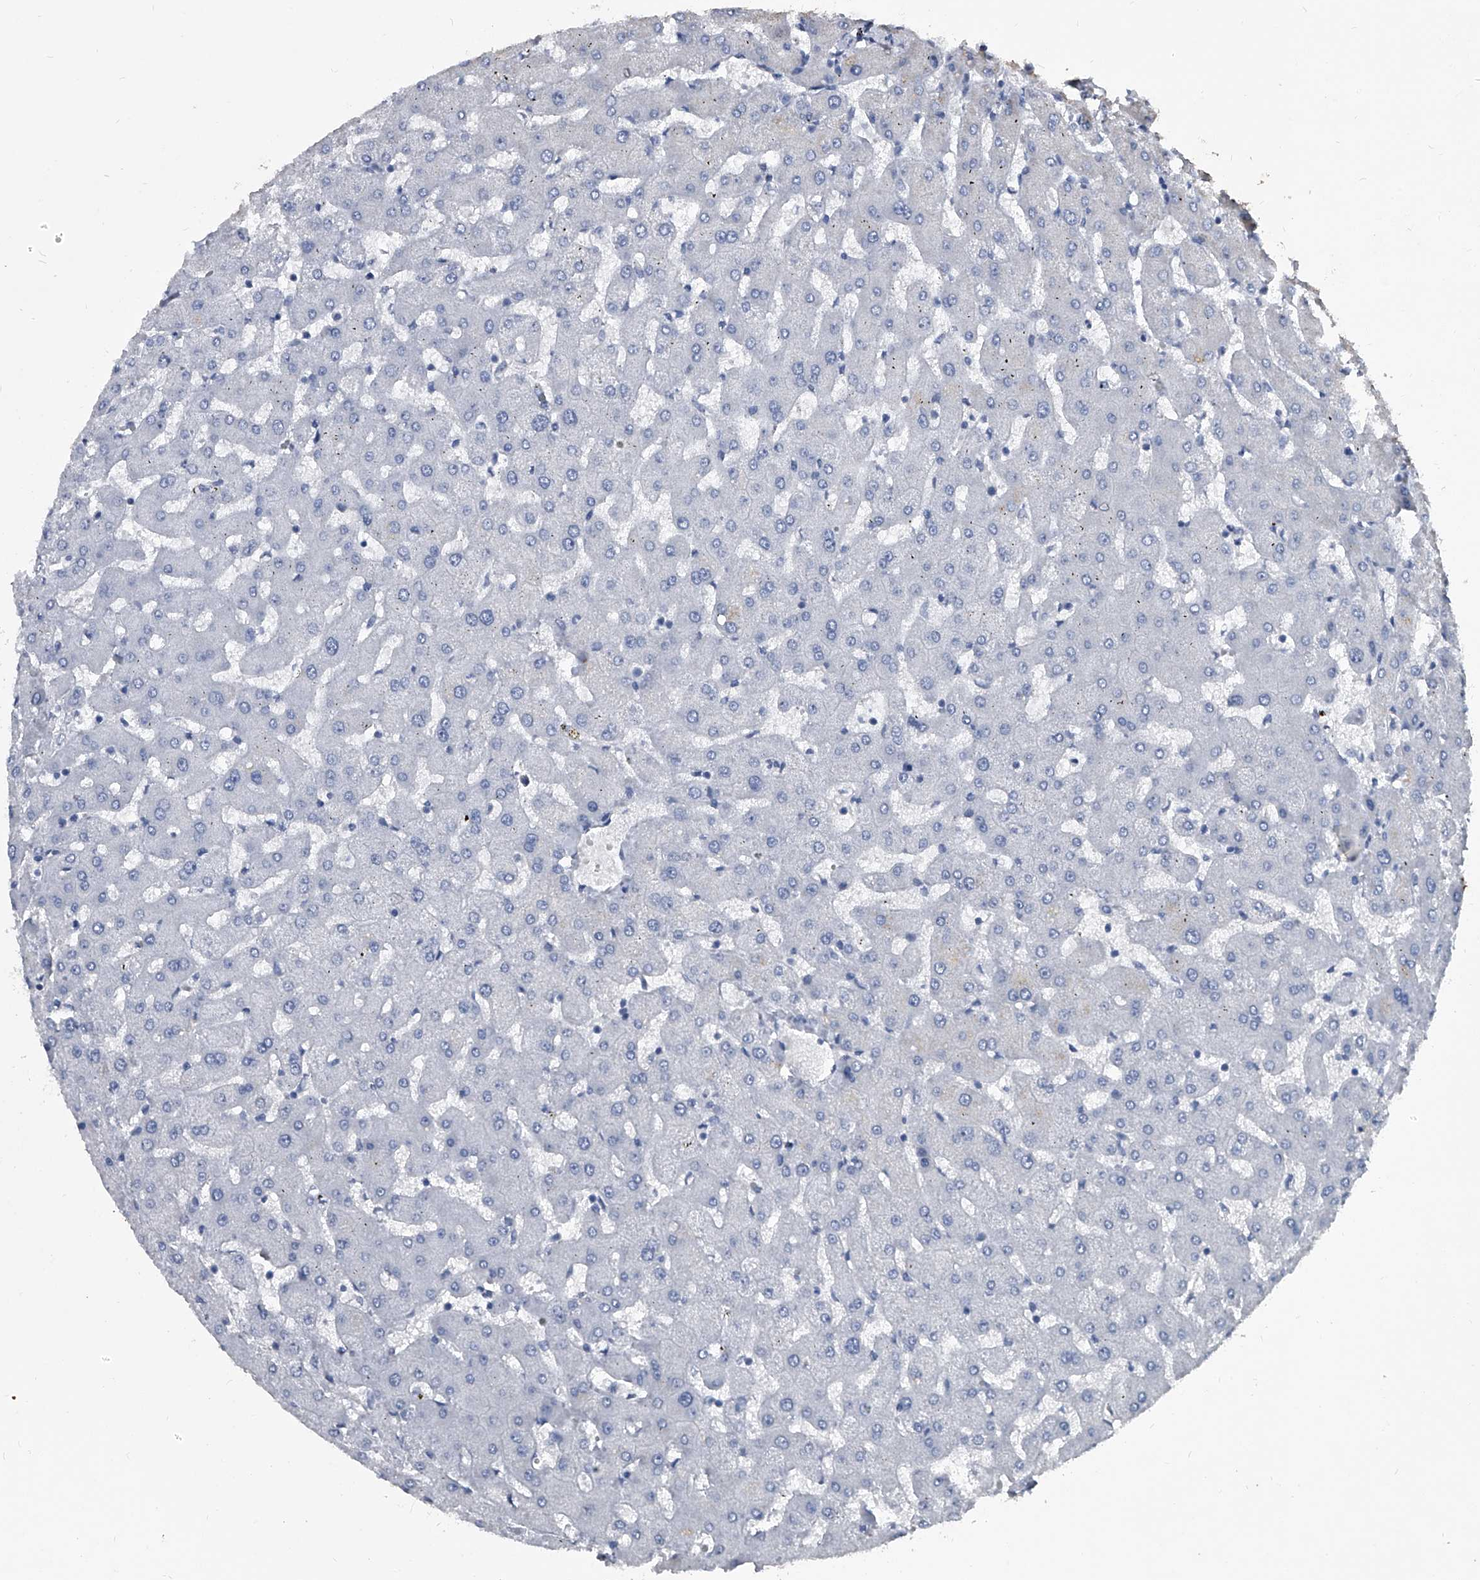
{"staining": {"intensity": "negative", "quantity": "none", "location": "none"}, "tissue": "liver", "cell_type": "Cholangiocytes", "image_type": "normal", "snomed": [{"axis": "morphology", "description": "Normal tissue, NOS"}, {"axis": "topography", "description": "Liver"}], "caption": "This is an immunohistochemistry micrograph of normal liver. There is no positivity in cholangiocytes.", "gene": "BCAS1", "patient": {"sex": "female", "age": 63}}